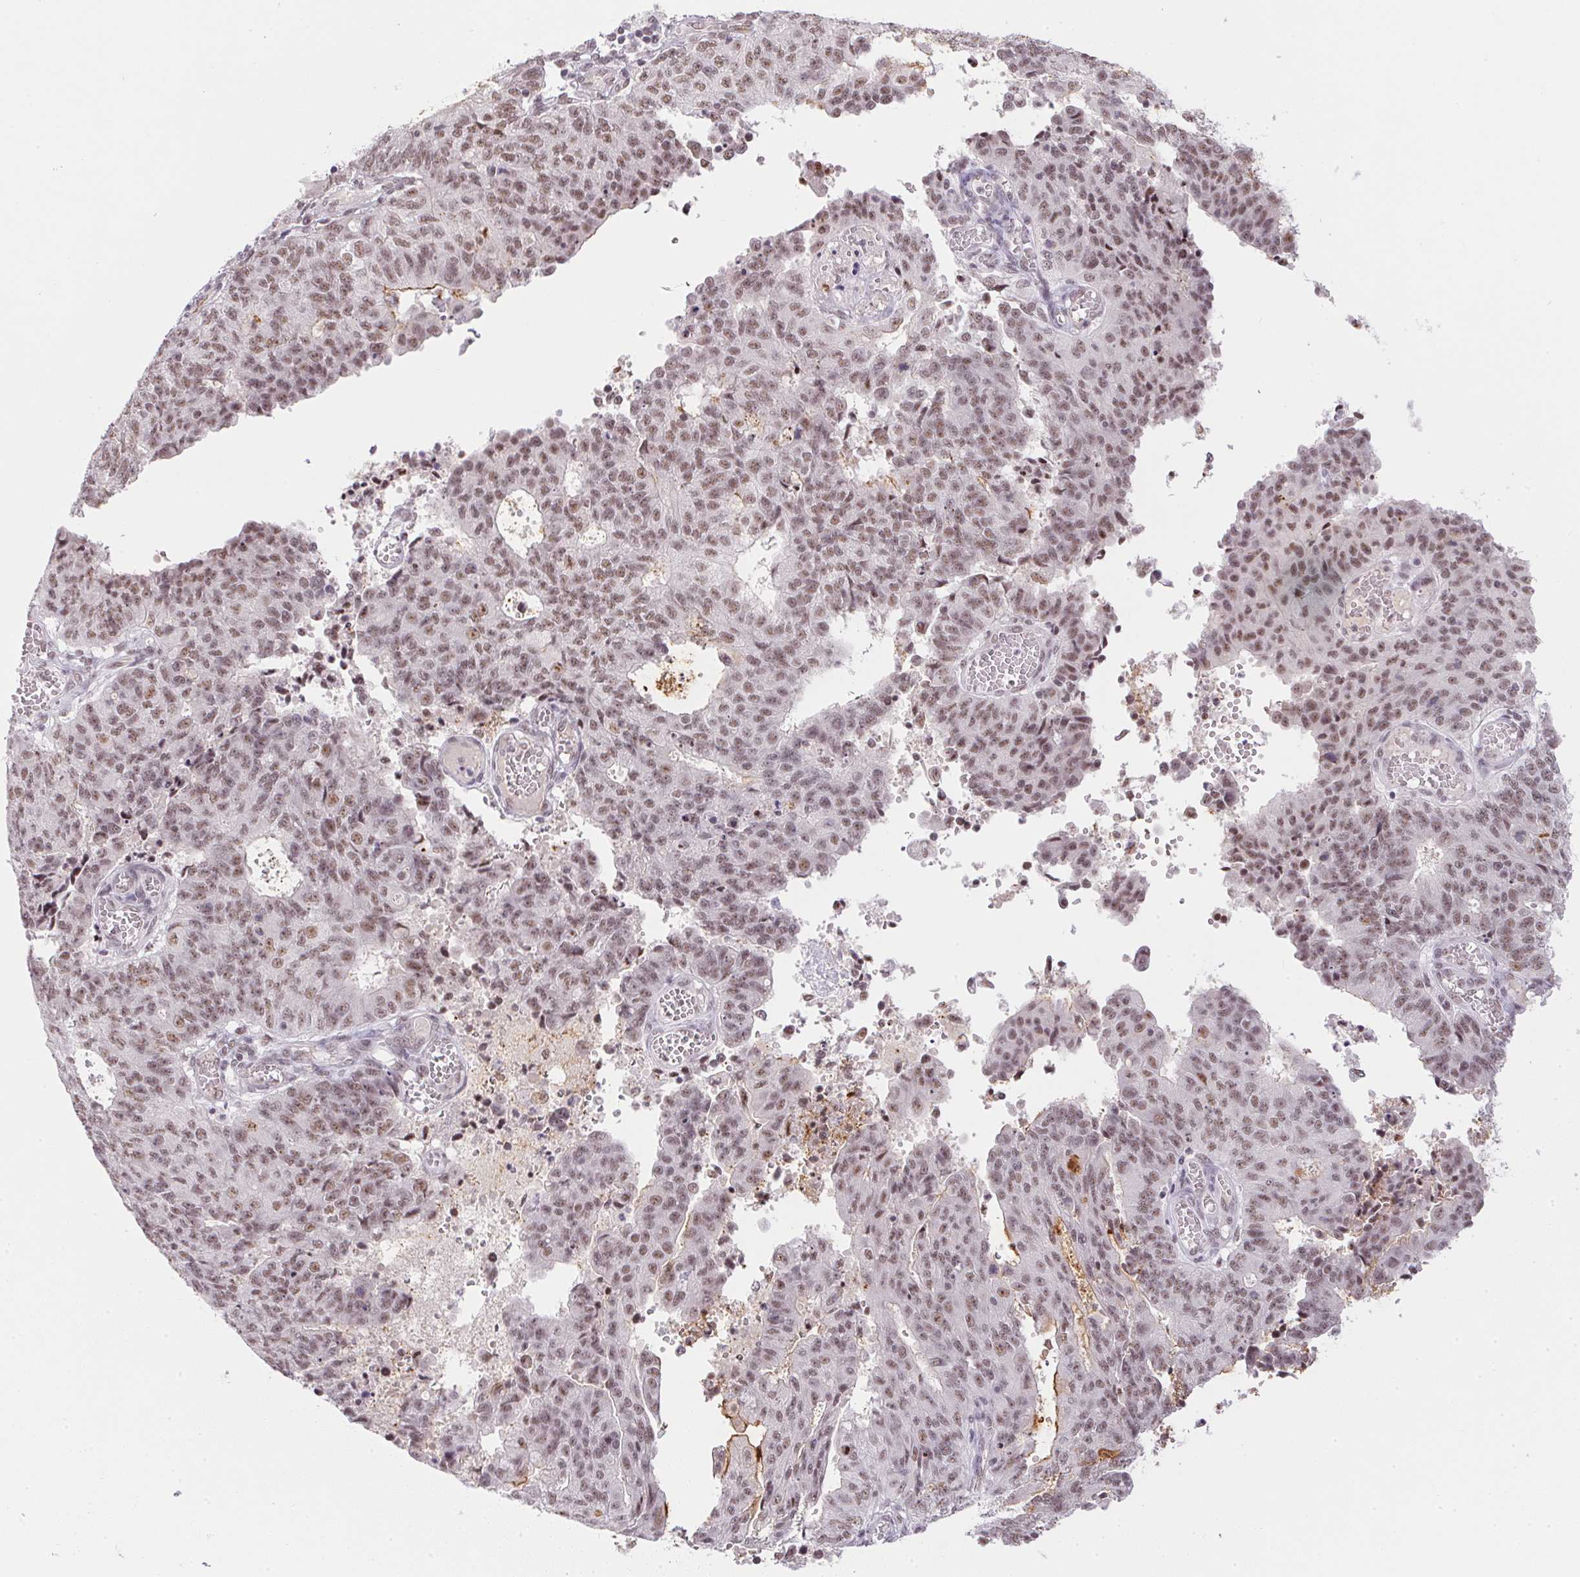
{"staining": {"intensity": "moderate", "quantity": ">75%", "location": "nuclear"}, "tissue": "endometrial cancer", "cell_type": "Tumor cells", "image_type": "cancer", "snomed": [{"axis": "morphology", "description": "Adenocarcinoma, NOS"}, {"axis": "topography", "description": "Endometrium"}], "caption": "Endometrial cancer (adenocarcinoma) stained with DAB (3,3'-diaminobenzidine) immunohistochemistry (IHC) reveals medium levels of moderate nuclear expression in about >75% of tumor cells.", "gene": "SRSF7", "patient": {"sex": "female", "age": 82}}